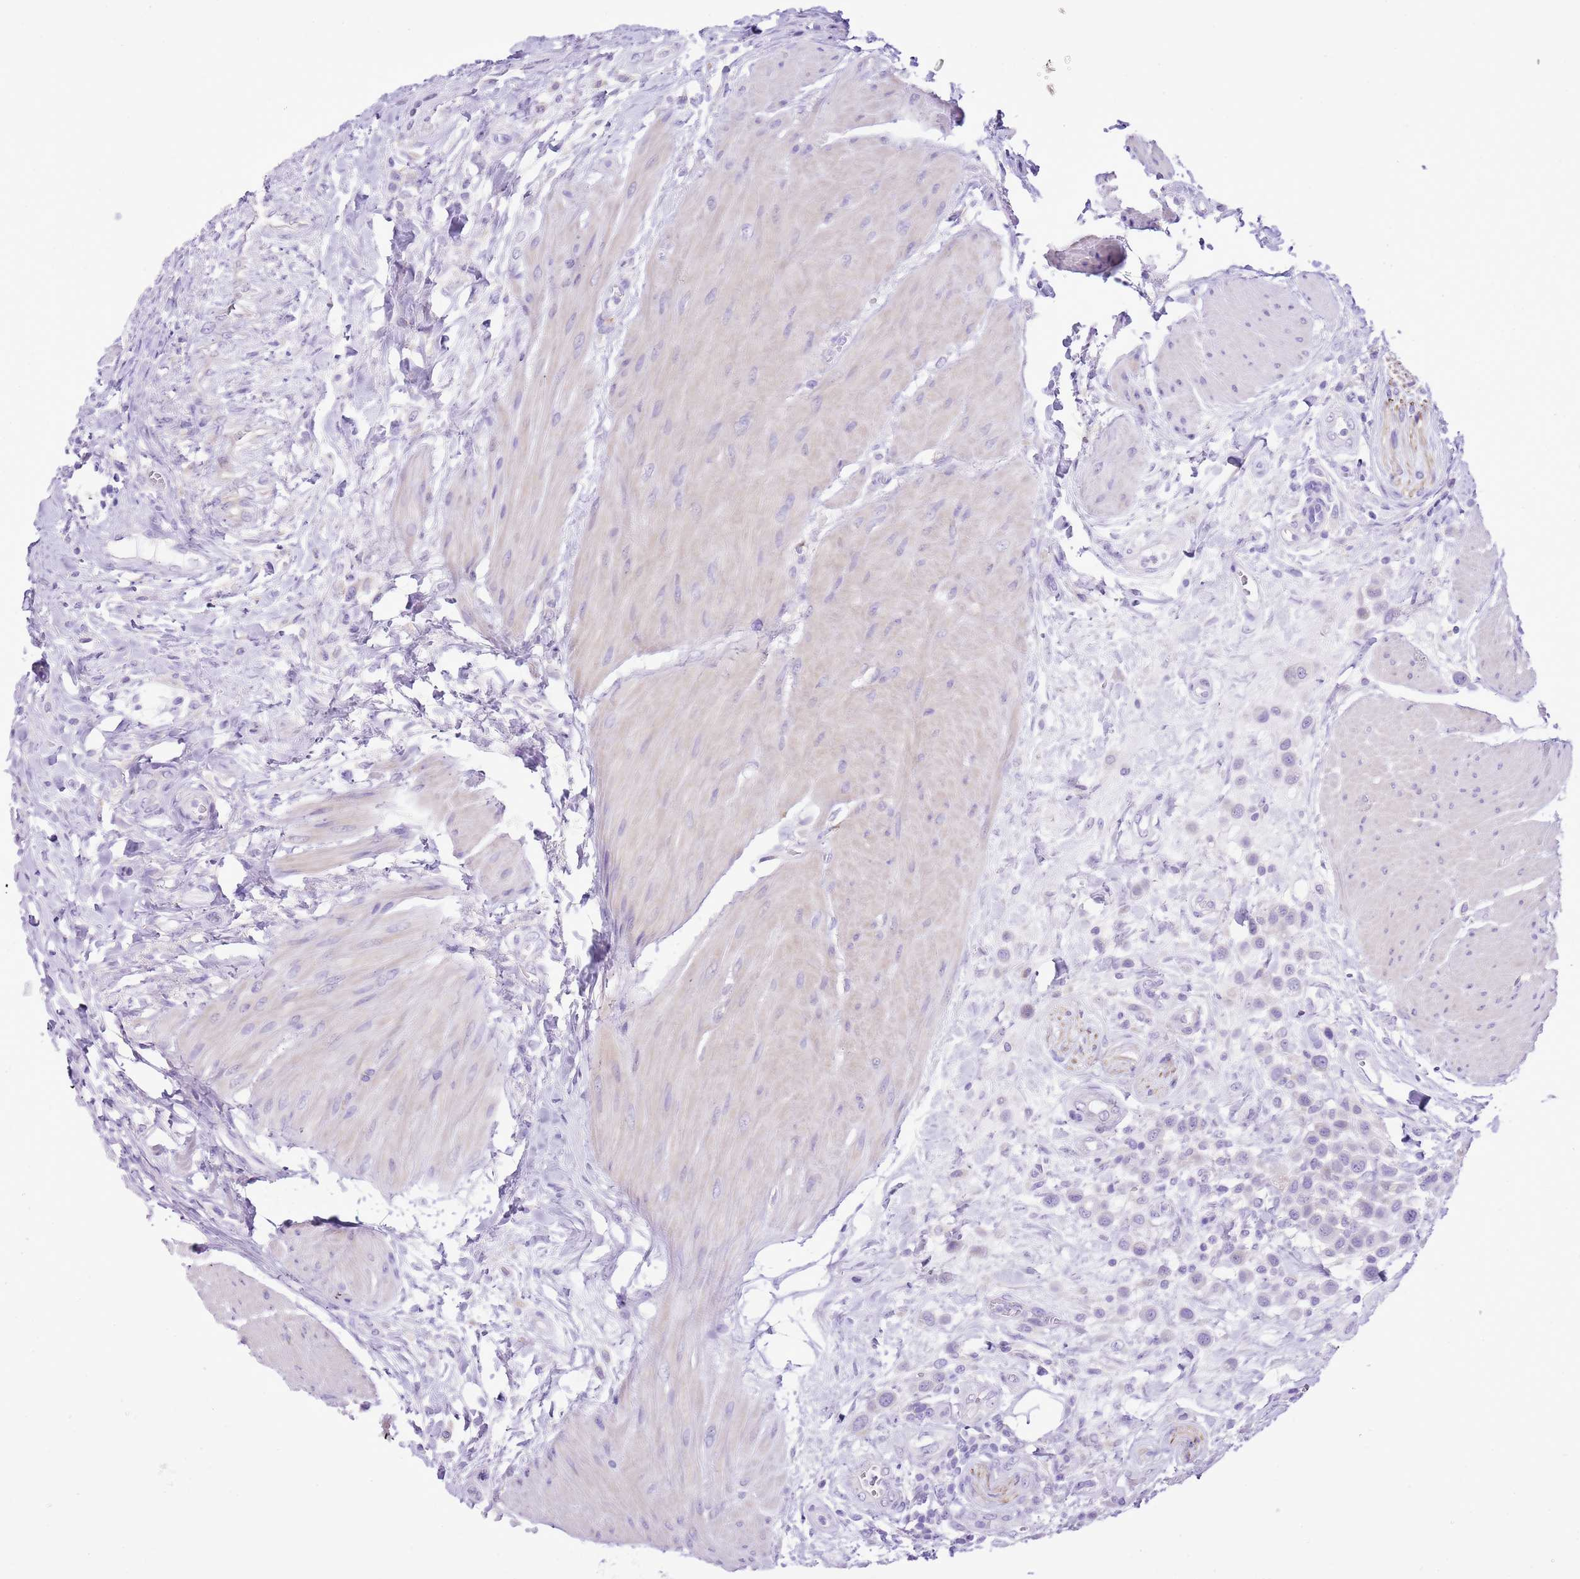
{"staining": {"intensity": "negative", "quantity": "none", "location": "none"}, "tissue": "urothelial cancer", "cell_type": "Tumor cells", "image_type": "cancer", "snomed": [{"axis": "morphology", "description": "Urothelial carcinoma, High grade"}, {"axis": "topography", "description": "Urinary bladder"}], "caption": "This image is of urothelial carcinoma (high-grade) stained with IHC to label a protein in brown with the nuclei are counter-stained blue. There is no expression in tumor cells.", "gene": "AAR2", "patient": {"sex": "male", "age": 50}}